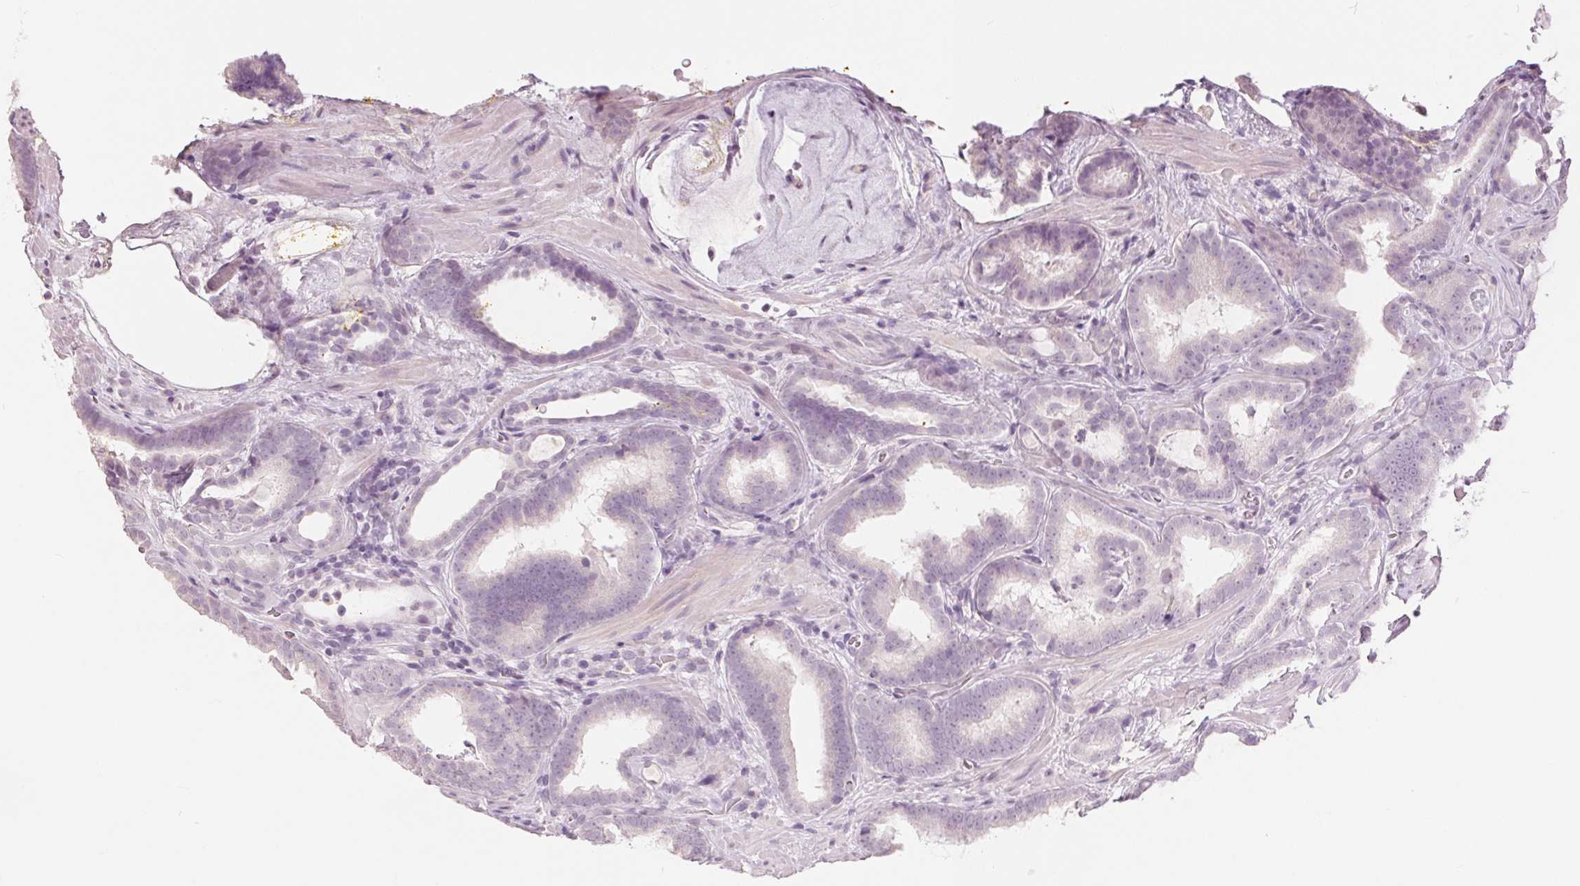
{"staining": {"intensity": "negative", "quantity": "none", "location": "none"}, "tissue": "prostate cancer", "cell_type": "Tumor cells", "image_type": "cancer", "snomed": [{"axis": "morphology", "description": "Adenocarcinoma, Low grade"}, {"axis": "topography", "description": "Prostate"}], "caption": "An IHC image of adenocarcinoma (low-grade) (prostate) is shown. There is no staining in tumor cells of adenocarcinoma (low-grade) (prostate).", "gene": "CA12", "patient": {"sex": "male", "age": 63}}